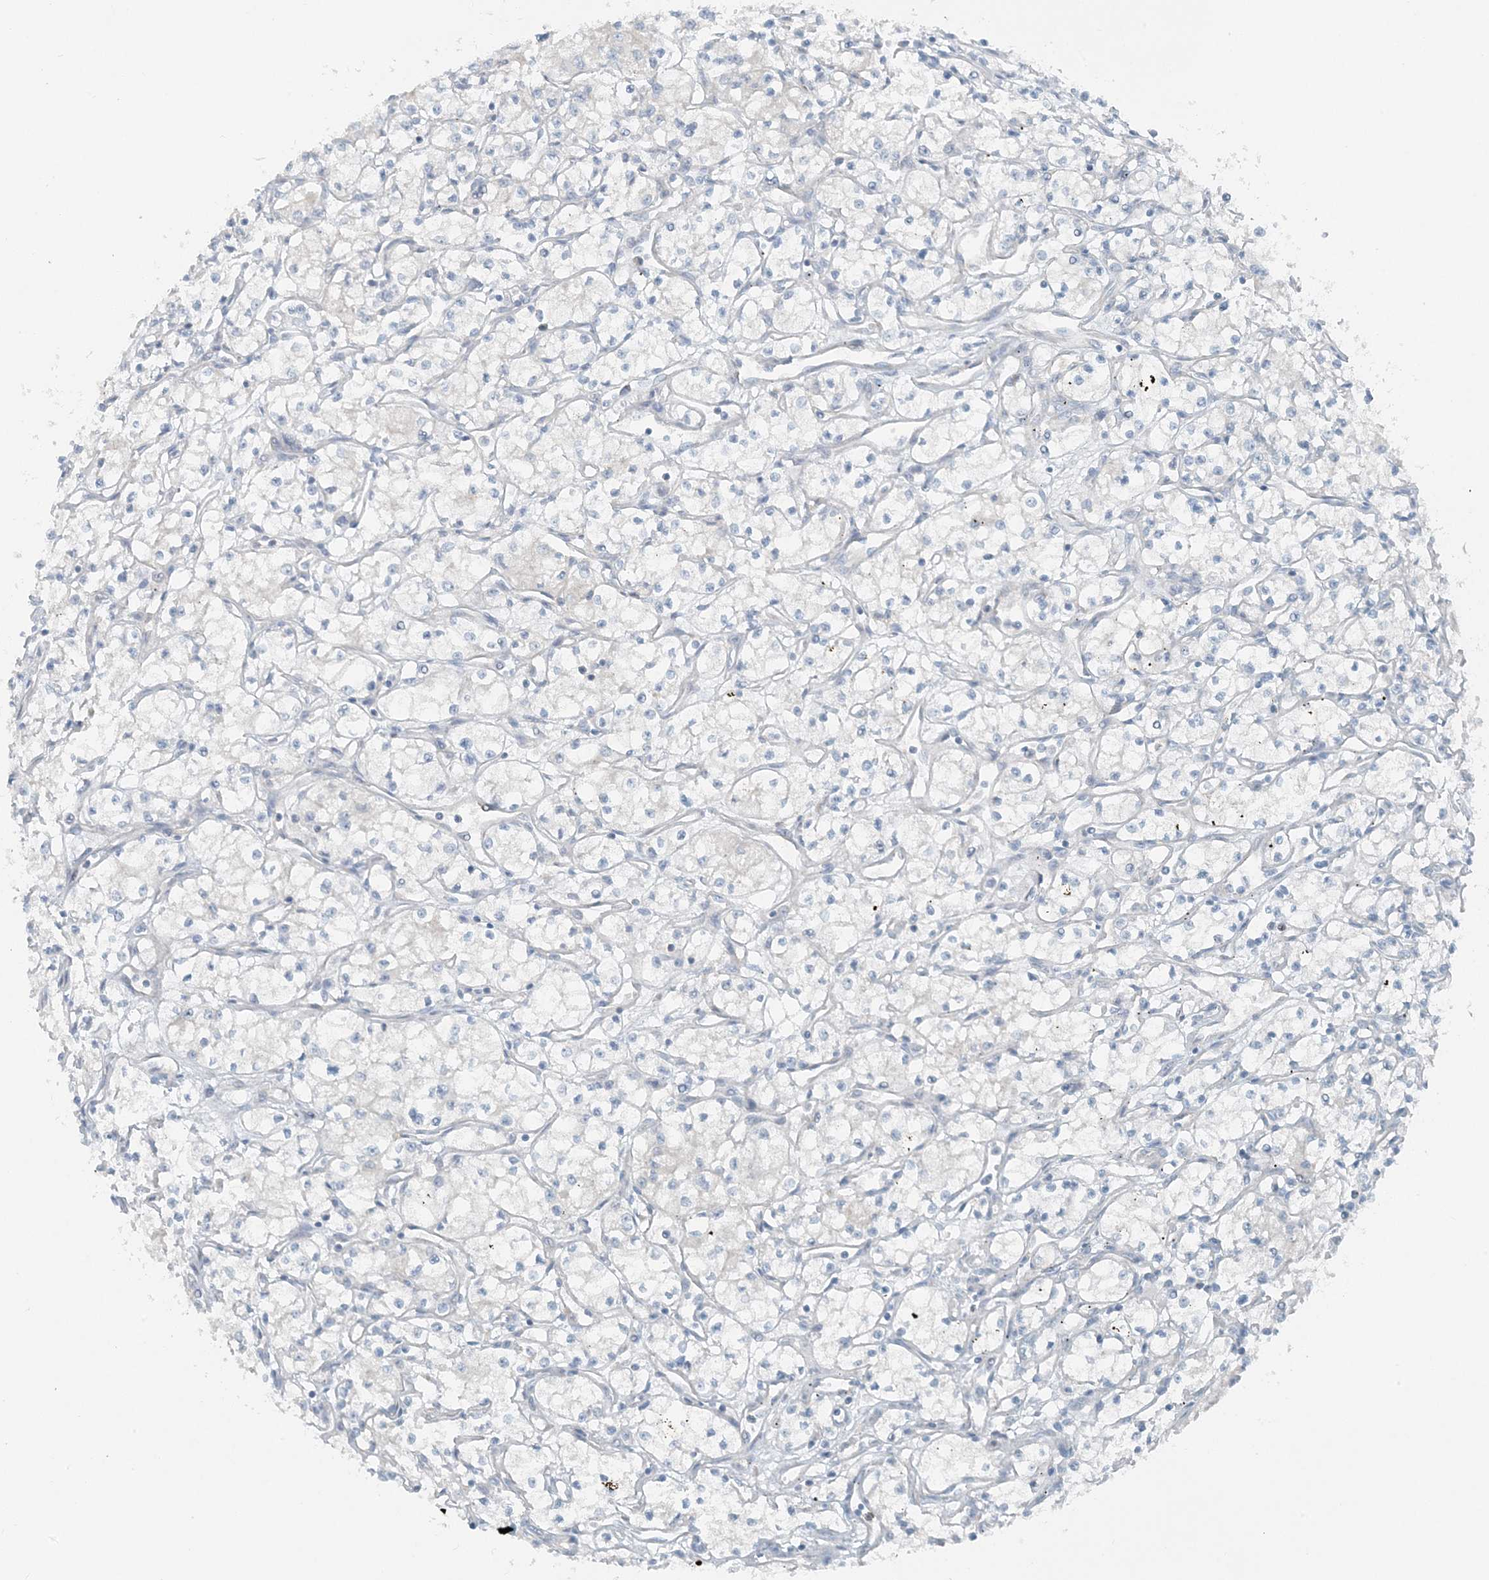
{"staining": {"intensity": "negative", "quantity": "none", "location": "none"}, "tissue": "renal cancer", "cell_type": "Tumor cells", "image_type": "cancer", "snomed": [{"axis": "morphology", "description": "Adenocarcinoma, NOS"}, {"axis": "topography", "description": "Kidney"}], "caption": "High magnification brightfield microscopy of renal cancer (adenocarcinoma) stained with DAB (3,3'-diaminobenzidine) (brown) and counterstained with hematoxylin (blue): tumor cells show no significant positivity.", "gene": "MITD1", "patient": {"sex": "male", "age": 59}}